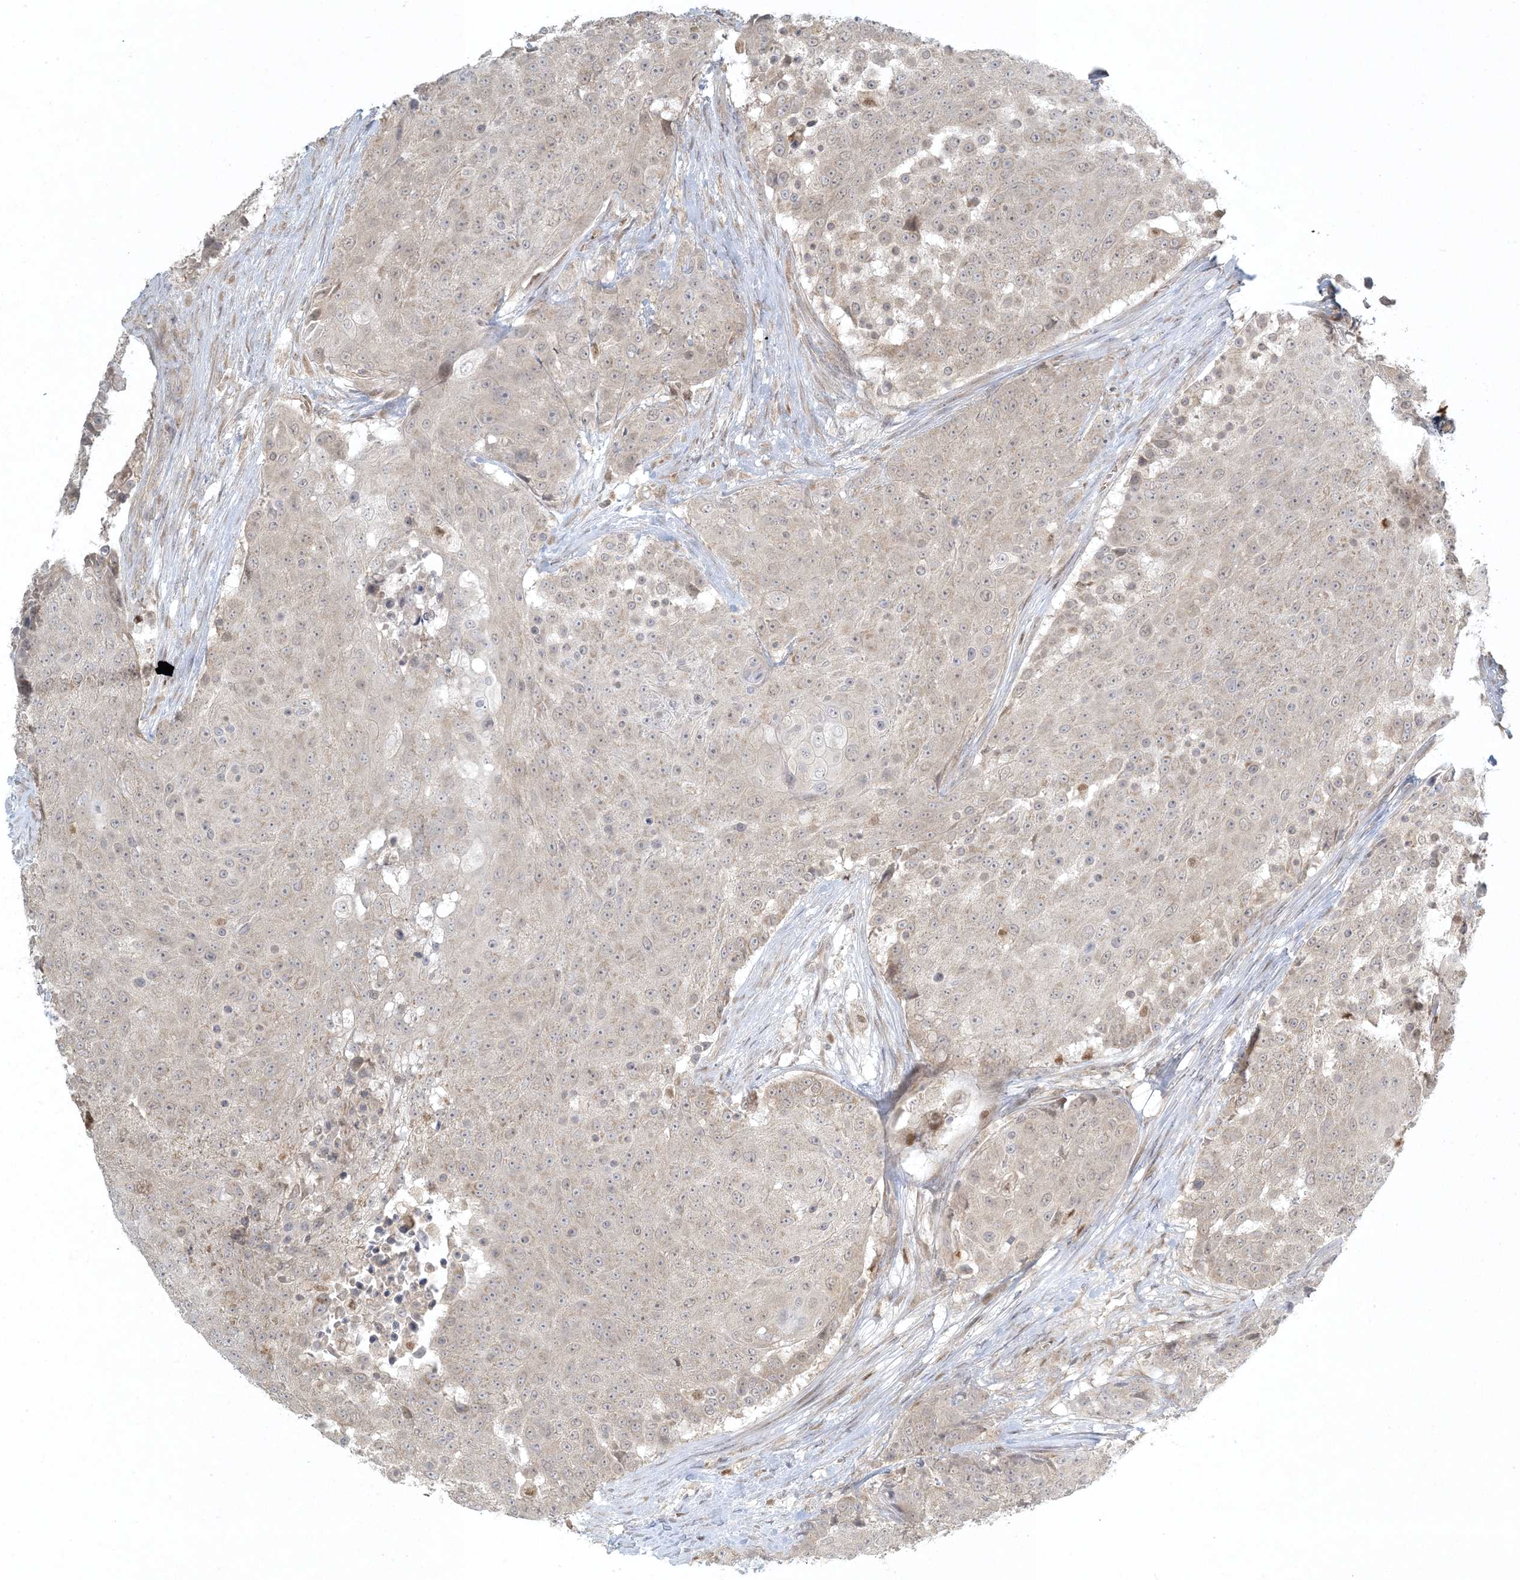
{"staining": {"intensity": "weak", "quantity": "<25%", "location": "cytoplasmic/membranous"}, "tissue": "urothelial cancer", "cell_type": "Tumor cells", "image_type": "cancer", "snomed": [{"axis": "morphology", "description": "Urothelial carcinoma, High grade"}, {"axis": "topography", "description": "Urinary bladder"}], "caption": "An image of human urothelial carcinoma (high-grade) is negative for staining in tumor cells.", "gene": "CTDNEP1", "patient": {"sex": "female", "age": 63}}